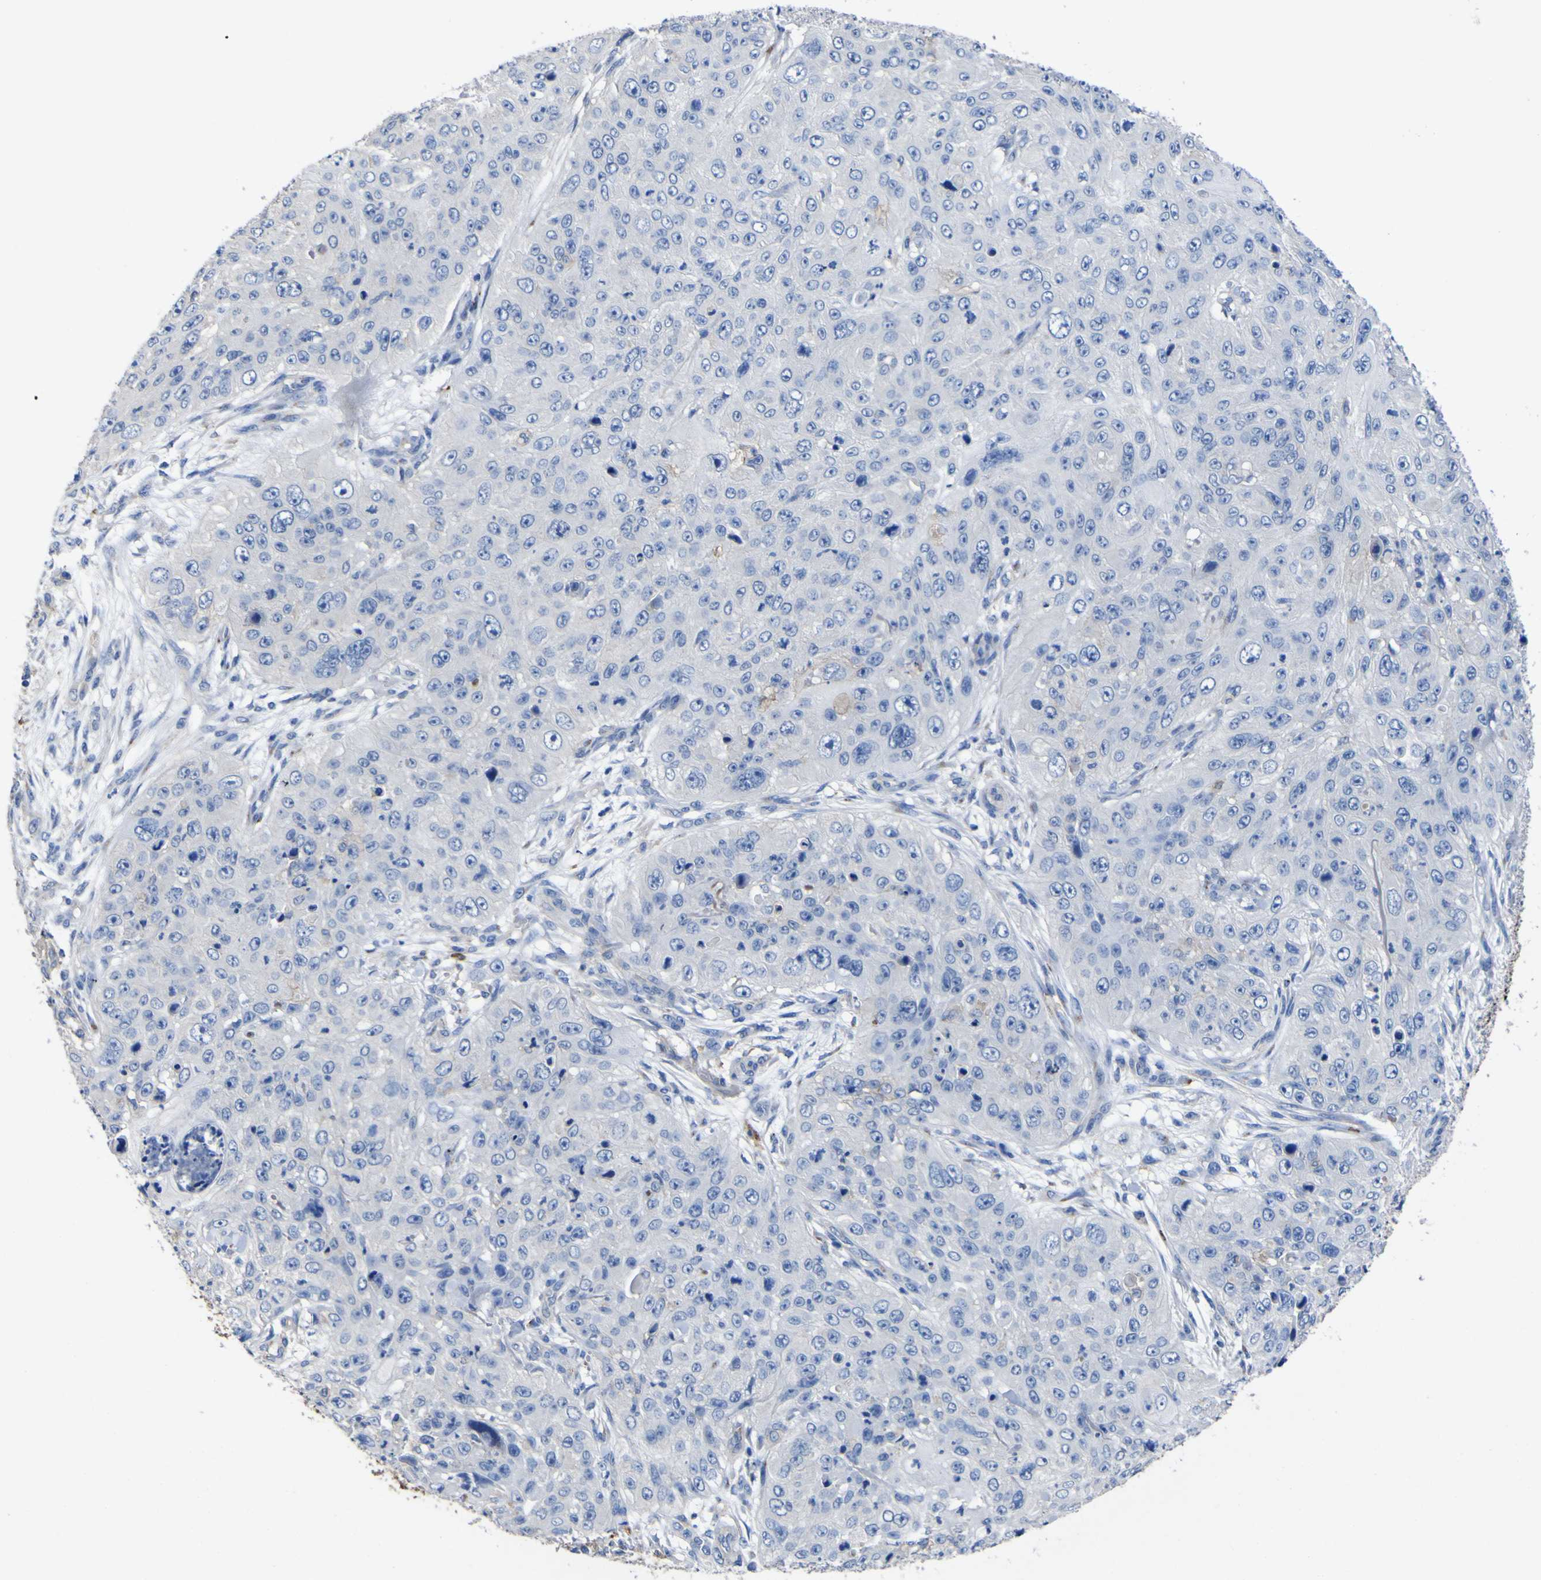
{"staining": {"intensity": "negative", "quantity": "none", "location": "none"}, "tissue": "skin cancer", "cell_type": "Tumor cells", "image_type": "cancer", "snomed": [{"axis": "morphology", "description": "Squamous cell carcinoma, NOS"}, {"axis": "topography", "description": "Skin"}], "caption": "IHC photomicrograph of neoplastic tissue: human skin cancer (squamous cell carcinoma) stained with DAB (3,3'-diaminobenzidine) displays no significant protein expression in tumor cells.", "gene": "AGO4", "patient": {"sex": "female", "age": 80}}